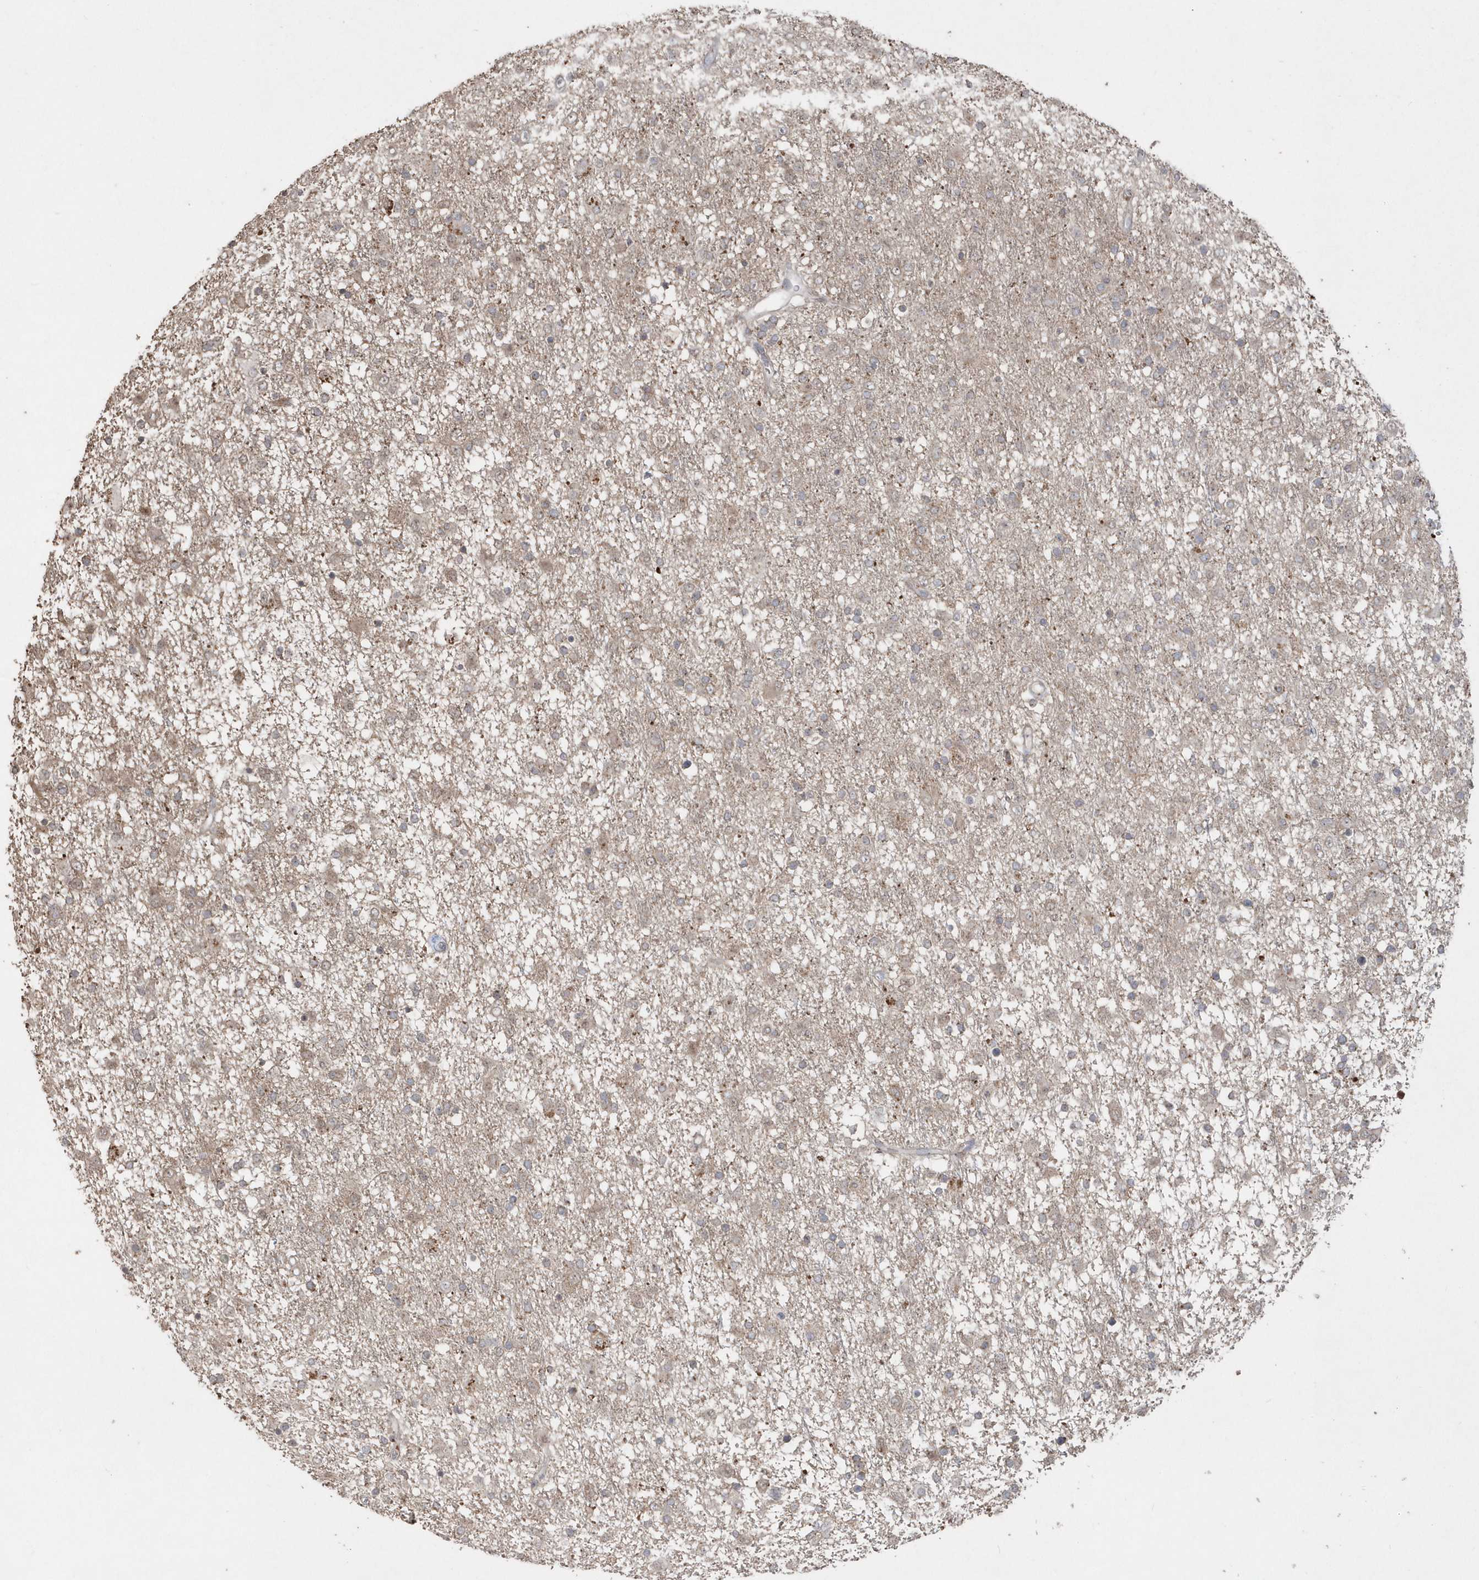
{"staining": {"intensity": "weak", "quantity": "<25%", "location": "cytoplasmic/membranous"}, "tissue": "glioma", "cell_type": "Tumor cells", "image_type": "cancer", "snomed": [{"axis": "morphology", "description": "Glioma, malignant, Low grade"}, {"axis": "topography", "description": "Brain"}], "caption": "Photomicrograph shows no significant protein staining in tumor cells of malignant glioma (low-grade).", "gene": "GEMIN6", "patient": {"sex": "male", "age": 65}}